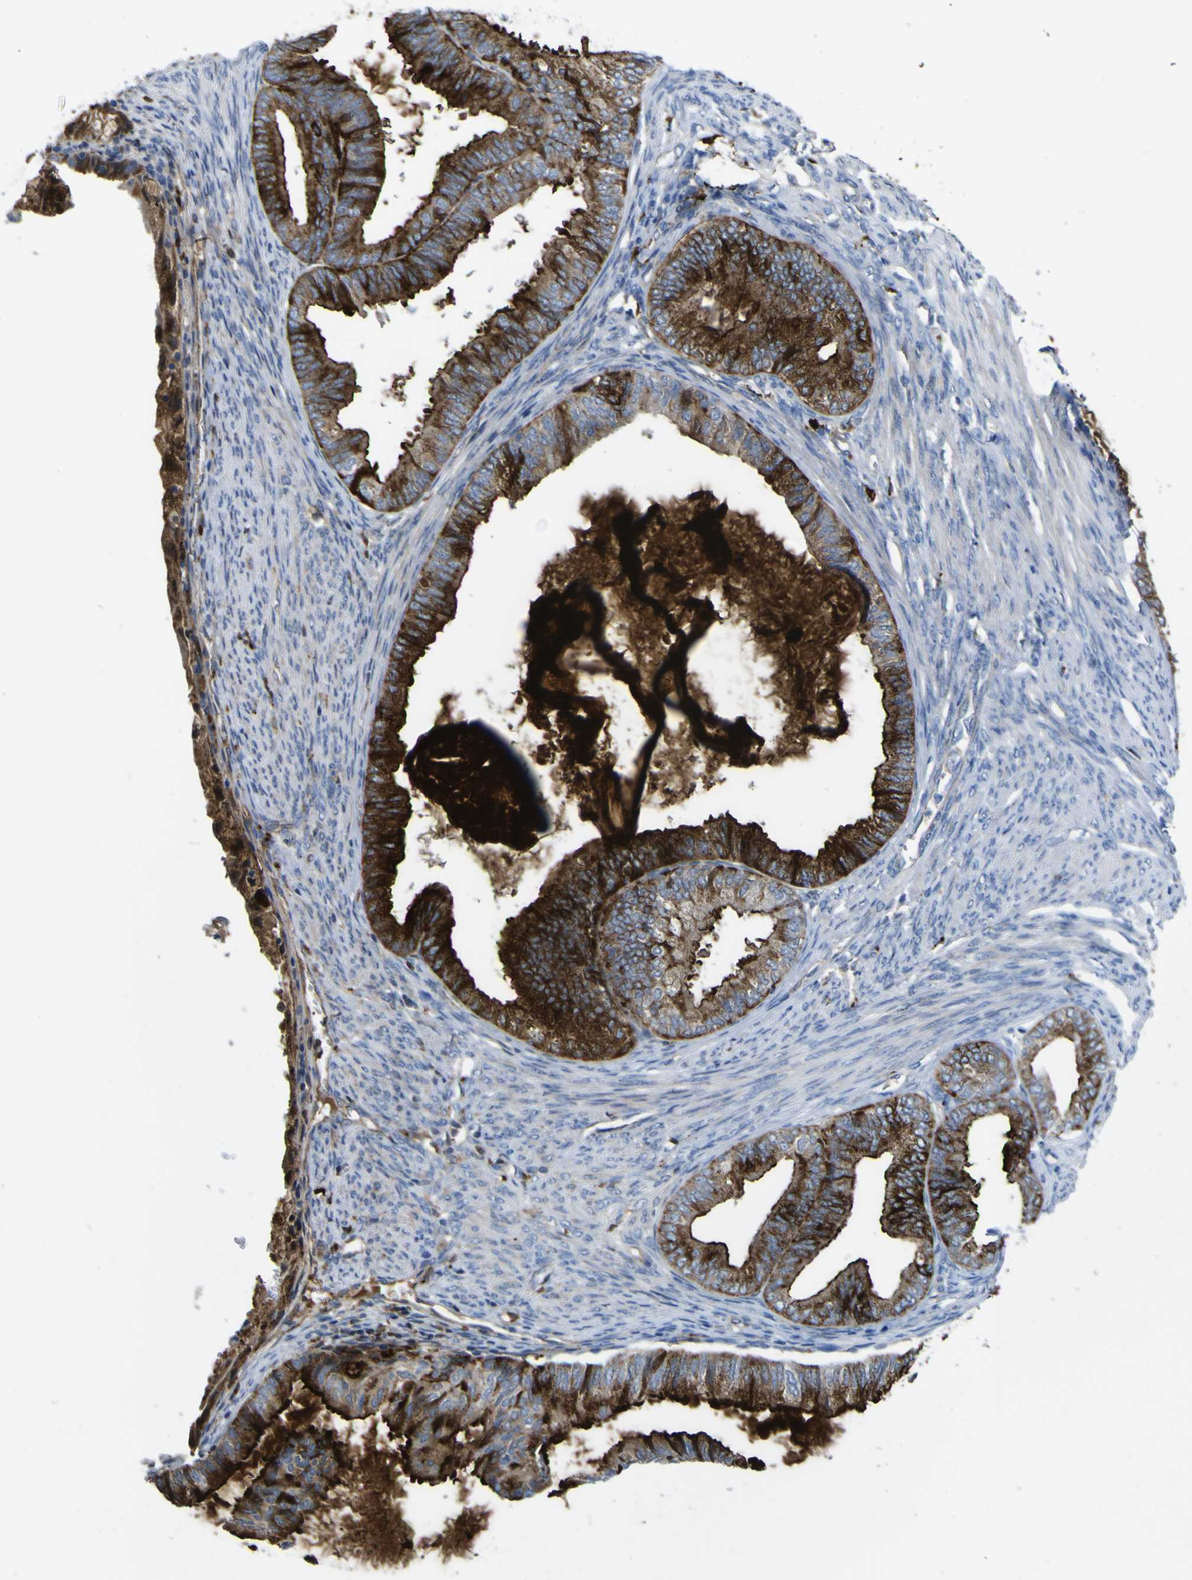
{"staining": {"intensity": "strong", "quantity": ">75%", "location": "cytoplasmic/membranous"}, "tissue": "endometrial cancer", "cell_type": "Tumor cells", "image_type": "cancer", "snomed": [{"axis": "morphology", "description": "Adenocarcinoma, NOS"}, {"axis": "topography", "description": "Endometrium"}], "caption": "The micrograph shows a brown stain indicating the presence of a protein in the cytoplasmic/membranous of tumor cells in endometrial adenocarcinoma.", "gene": "CST3", "patient": {"sex": "female", "age": 86}}